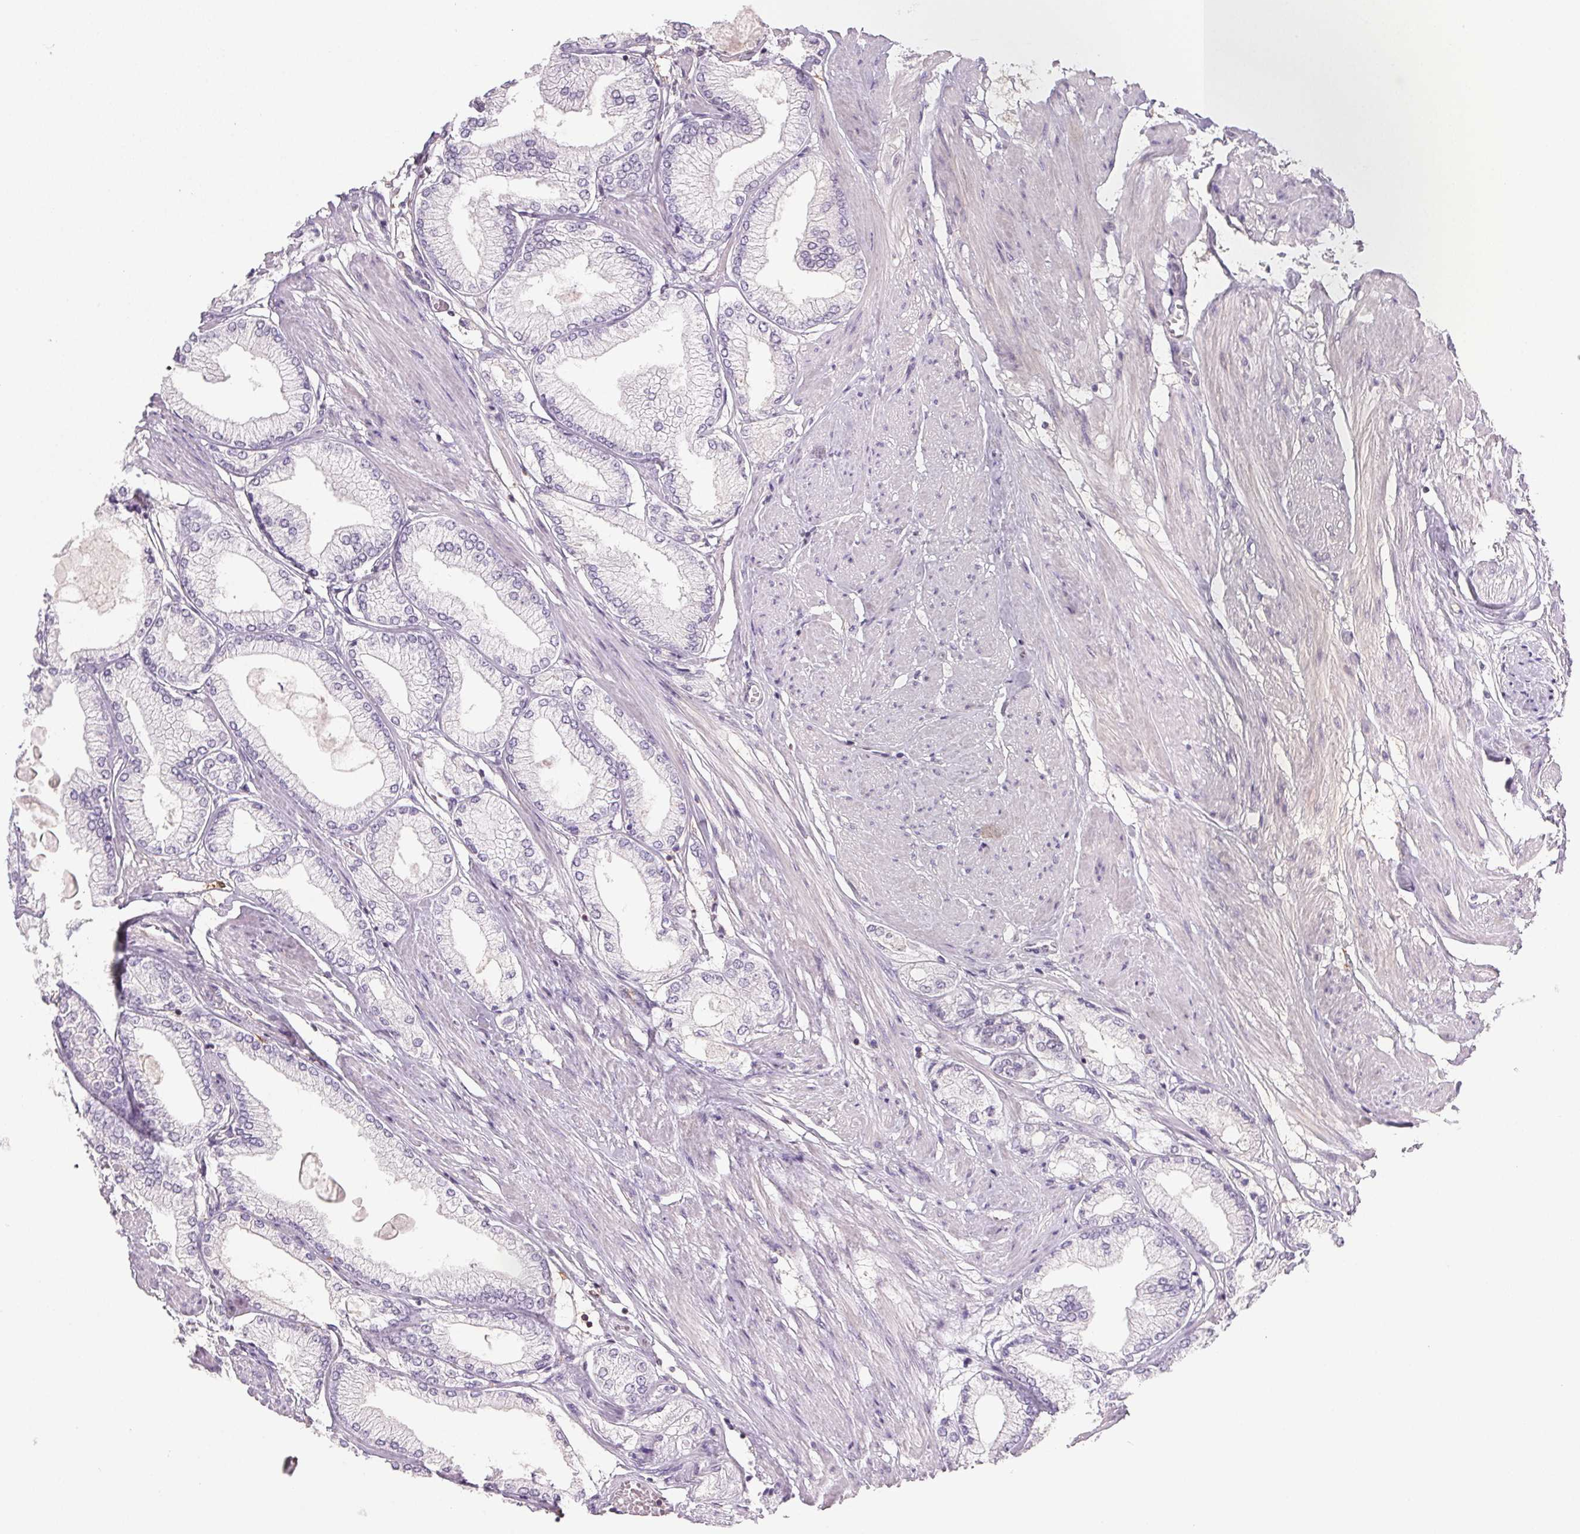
{"staining": {"intensity": "negative", "quantity": "none", "location": "none"}, "tissue": "prostate cancer", "cell_type": "Tumor cells", "image_type": "cancer", "snomed": [{"axis": "morphology", "description": "Adenocarcinoma, High grade"}, {"axis": "topography", "description": "Prostate"}], "caption": "Adenocarcinoma (high-grade) (prostate) stained for a protein using immunohistochemistry (IHC) displays no positivity tumor cells.", "gene": "GBP1", "patient": {"sex": "male", "age": 68}}